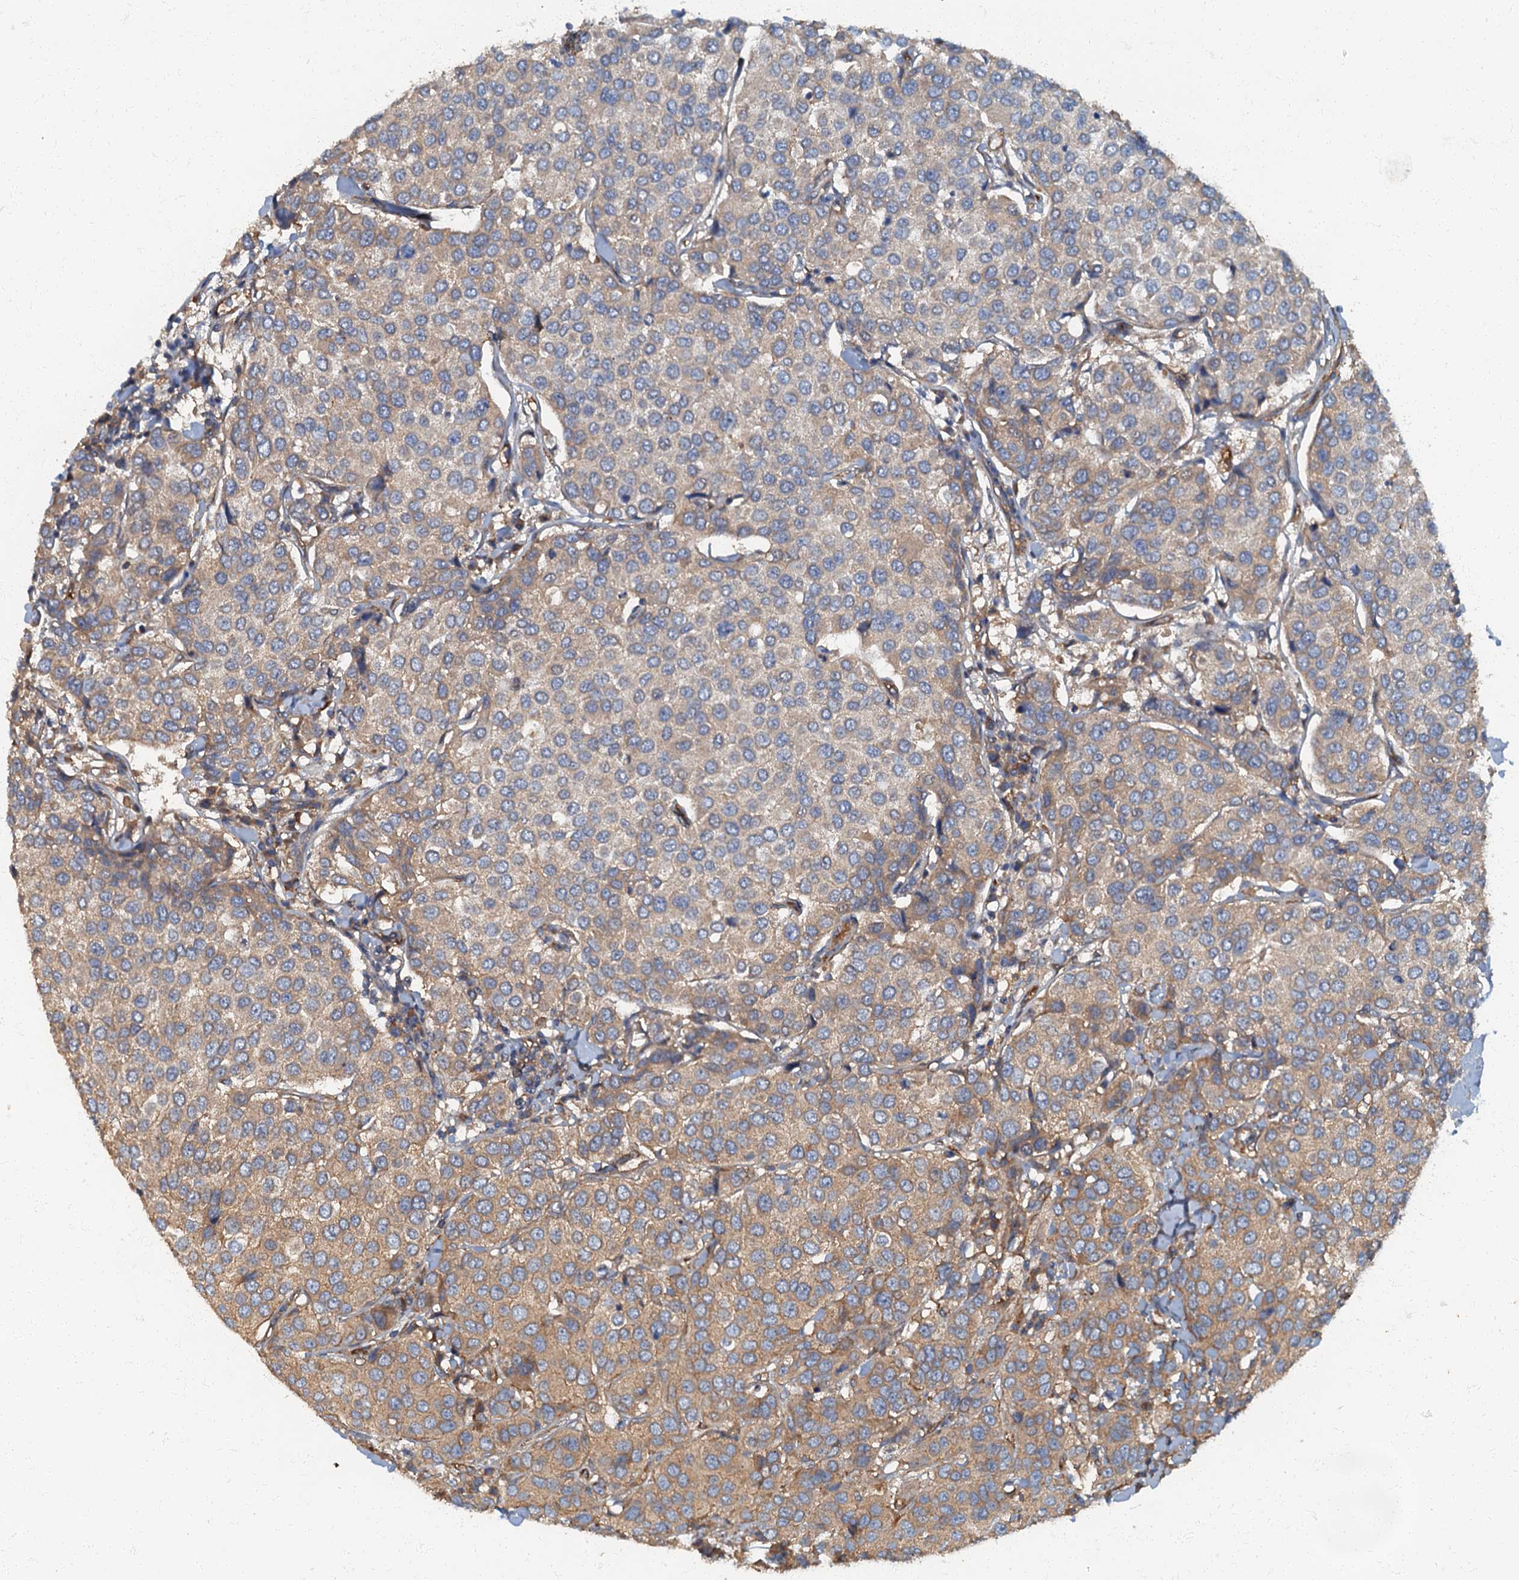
{"staining": {"intensity": "weak", "quantity": "25%-75%", "location": "cytoplasmic/membranous"}, "tissue": "breast cancer", "cell_type": "Tumor cells", "image_type": "cancer", "snomed": [{"axis": "morphology", "description": "Duct carcinoma"}, {"axis": "topography", "description": "Breast"}], "caption": "There is low levels of weak cytoplasmic/membranous staining in tumor cells of breast infiltrating ductal carcinoma, as demonstrated by immunohistochemical staining (brown color).", "gene": "ARL11", "patient": {"sex": "female", "age": 55}}